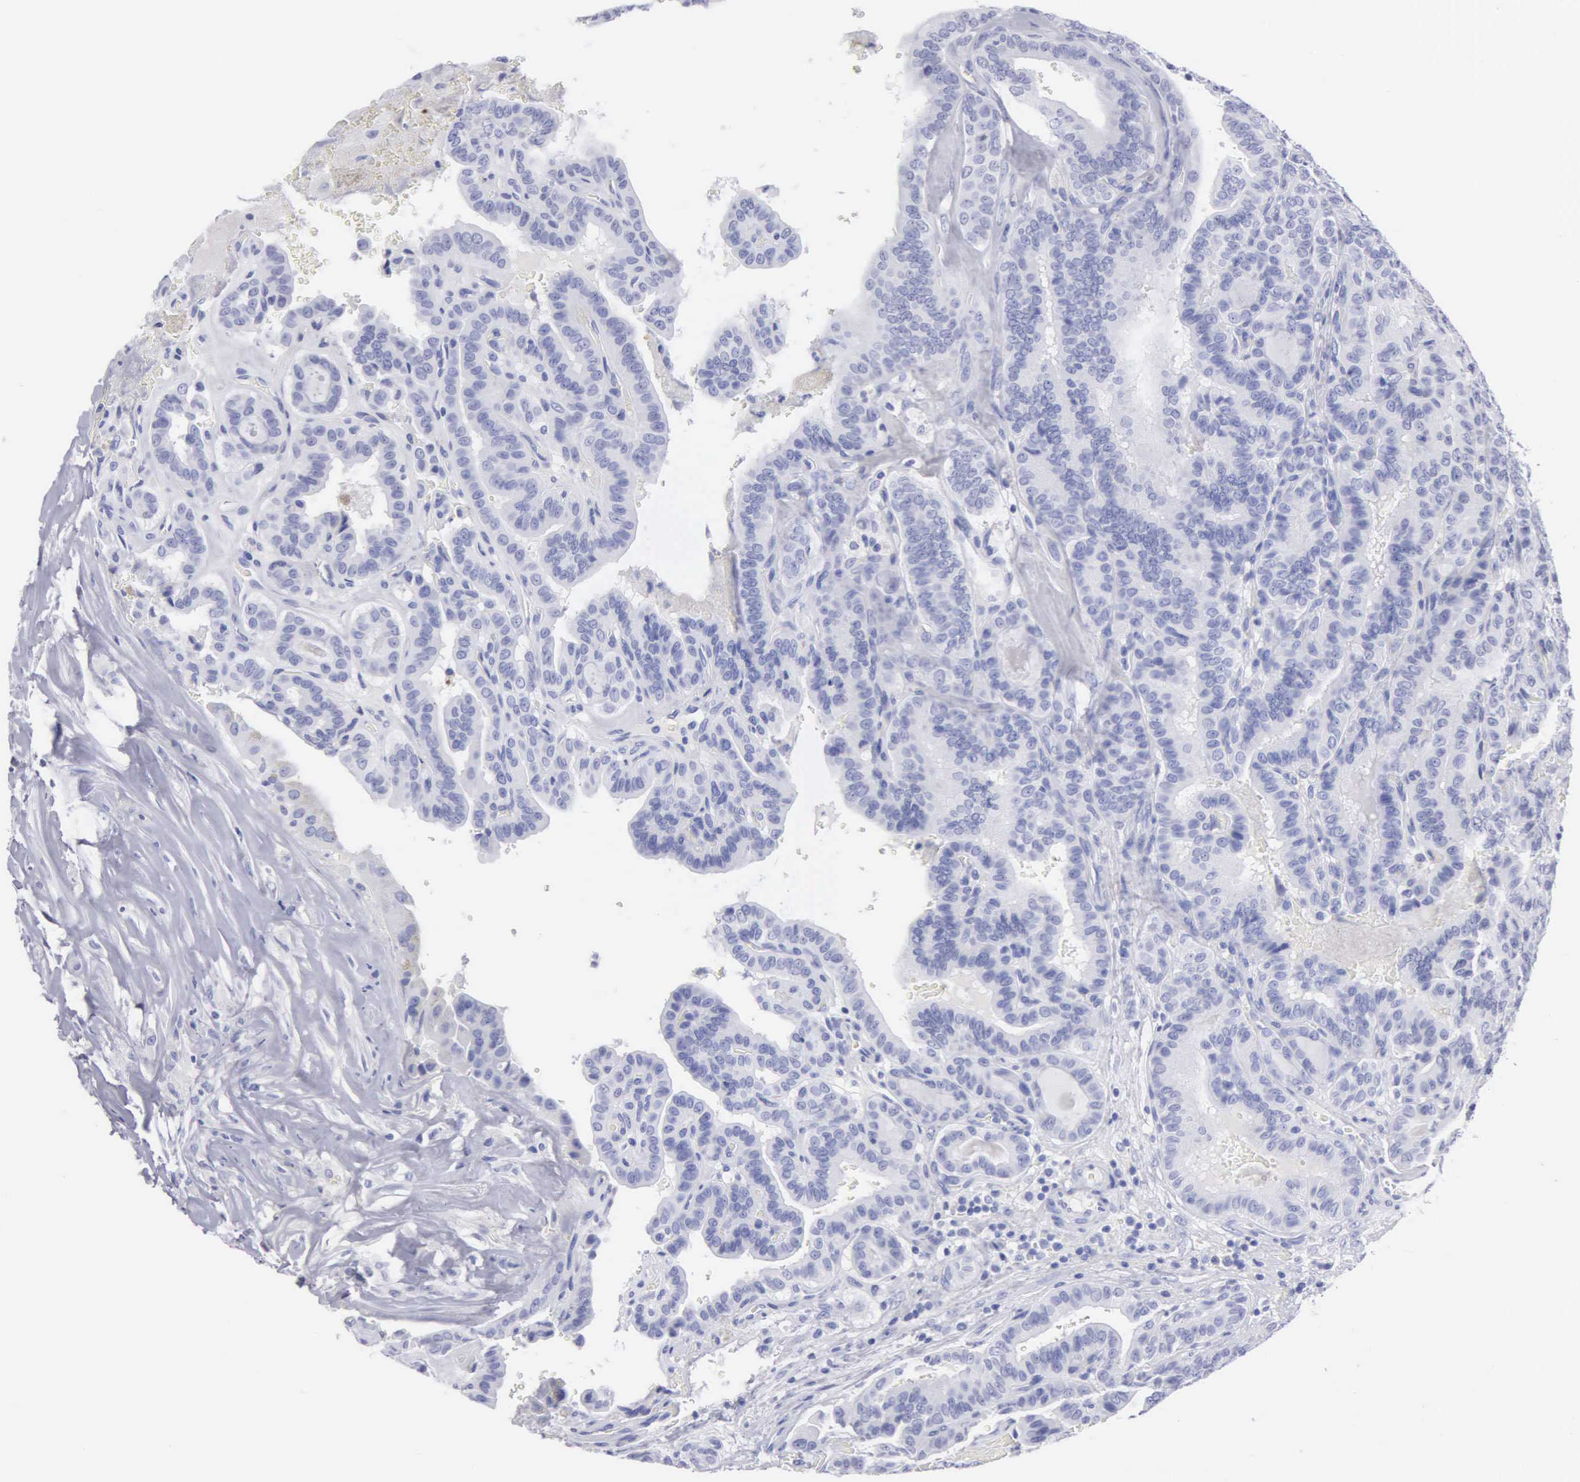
{"staining": {"intensity": "negative", "quantity": "none", "location": "none"}, "tissue": "thyroid cancer", "cell_type": "Tumor cells", "image_type": "cancer", "snomed": [{"axis": "morphology", "description": "Papillary adenocarcinoma, NOS"}, {"axis": "topography", "description": "Thyroid gland"}], "caption": "There is no significant positivity in tumor cells of thyroid cancer (papillary adenocarcinoma).", "gene": "CYP19A1", "patient": {"sex": "male", "age": 87}}